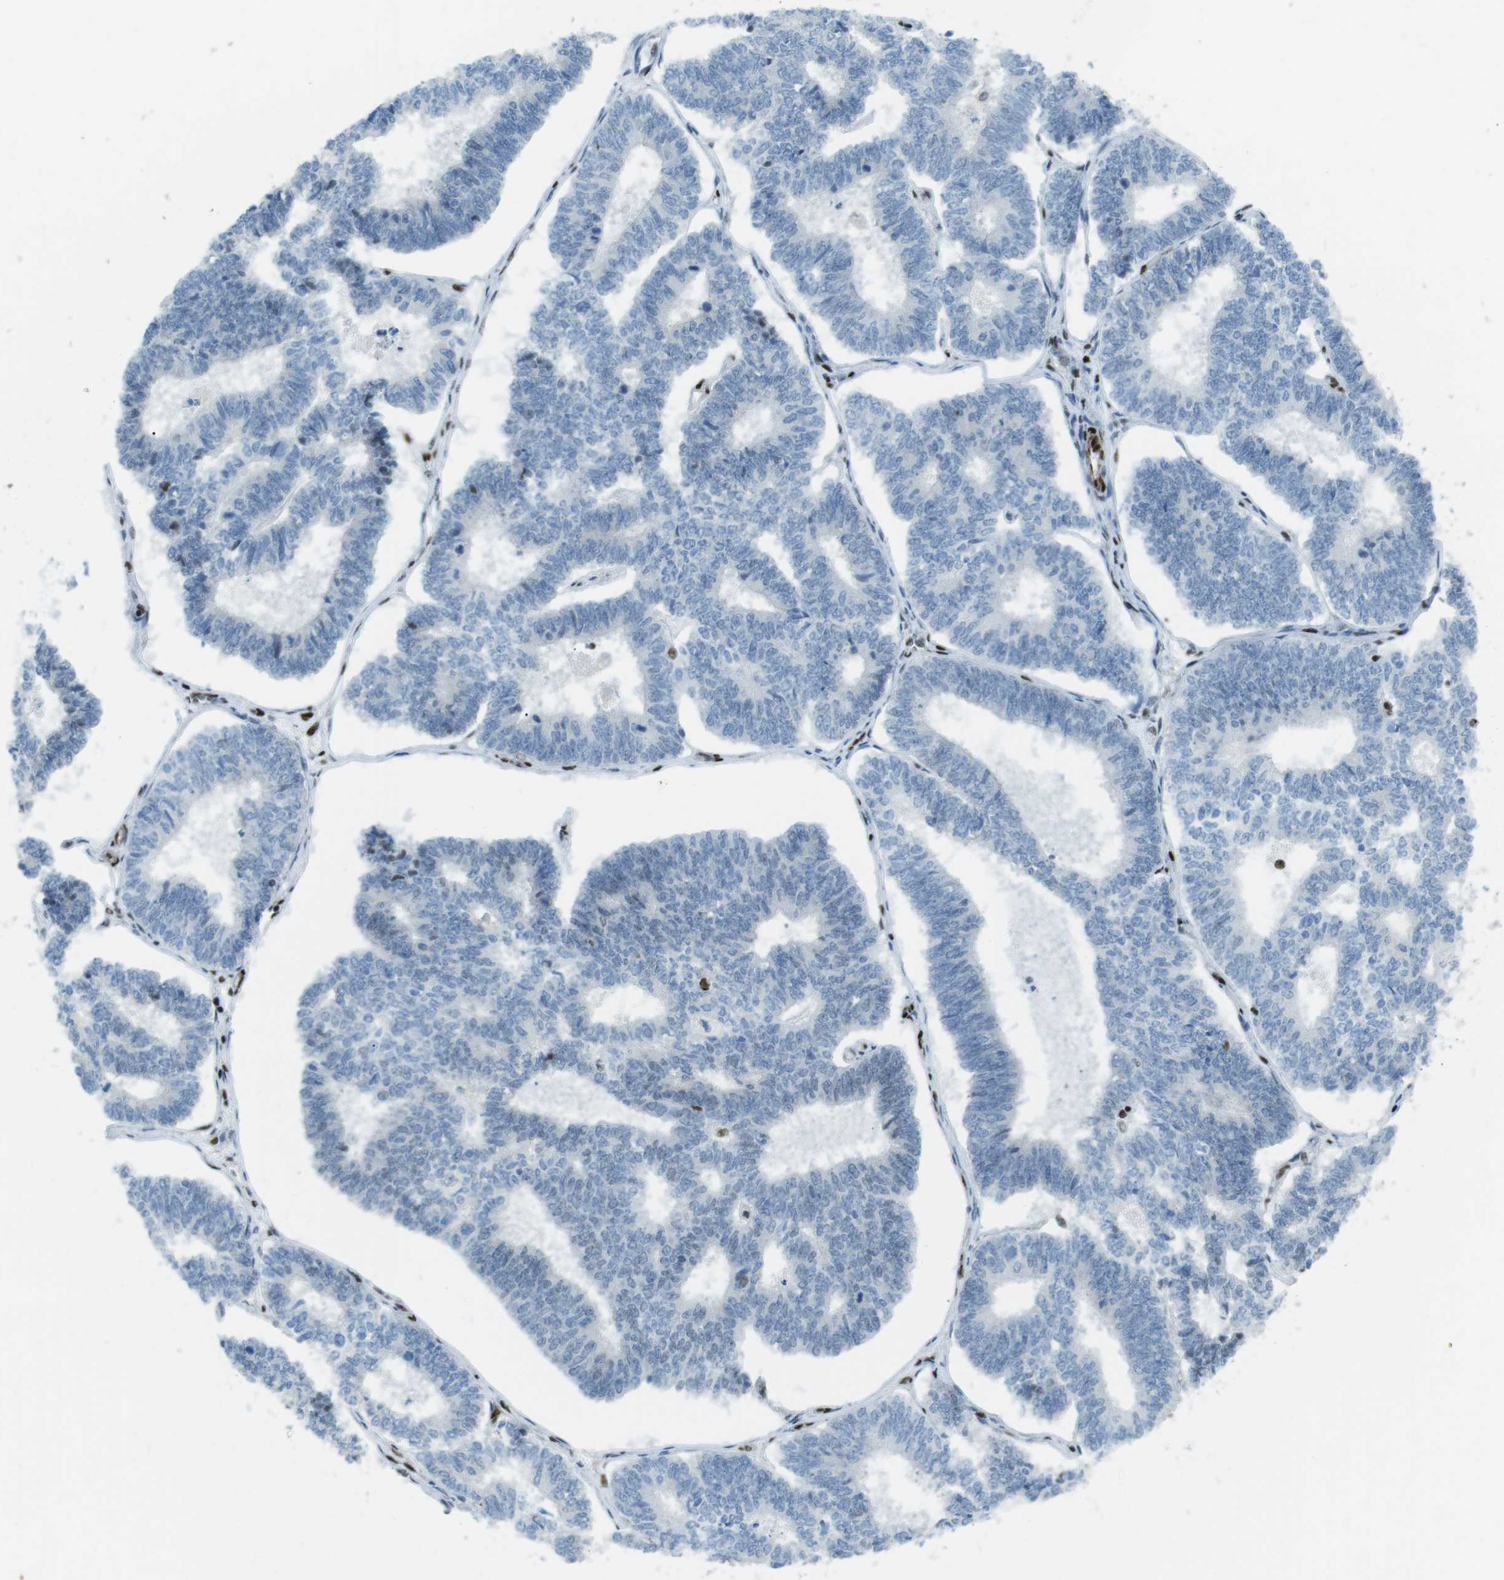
{"staining": {"intensity": "negative", "quantity": "none", "location": "none"}, "tissue": "endometrial cancer", "cell_type": "Tumor cells", "image_type": "cancer", "snomed": [{"axis": "morphology", "description": "Adenocarcinoma, NOS"}, {"axis": "topography", "description": "Endometrium"}], "caption": "Micrograph shows no significant protein expression in tumor cells of endometrial adenocarcinoma. (DAB immunohistochemistry (IHC), high magnification).", "gene": "ARID1A", "patient": {"sex": "female", "age": 70}}